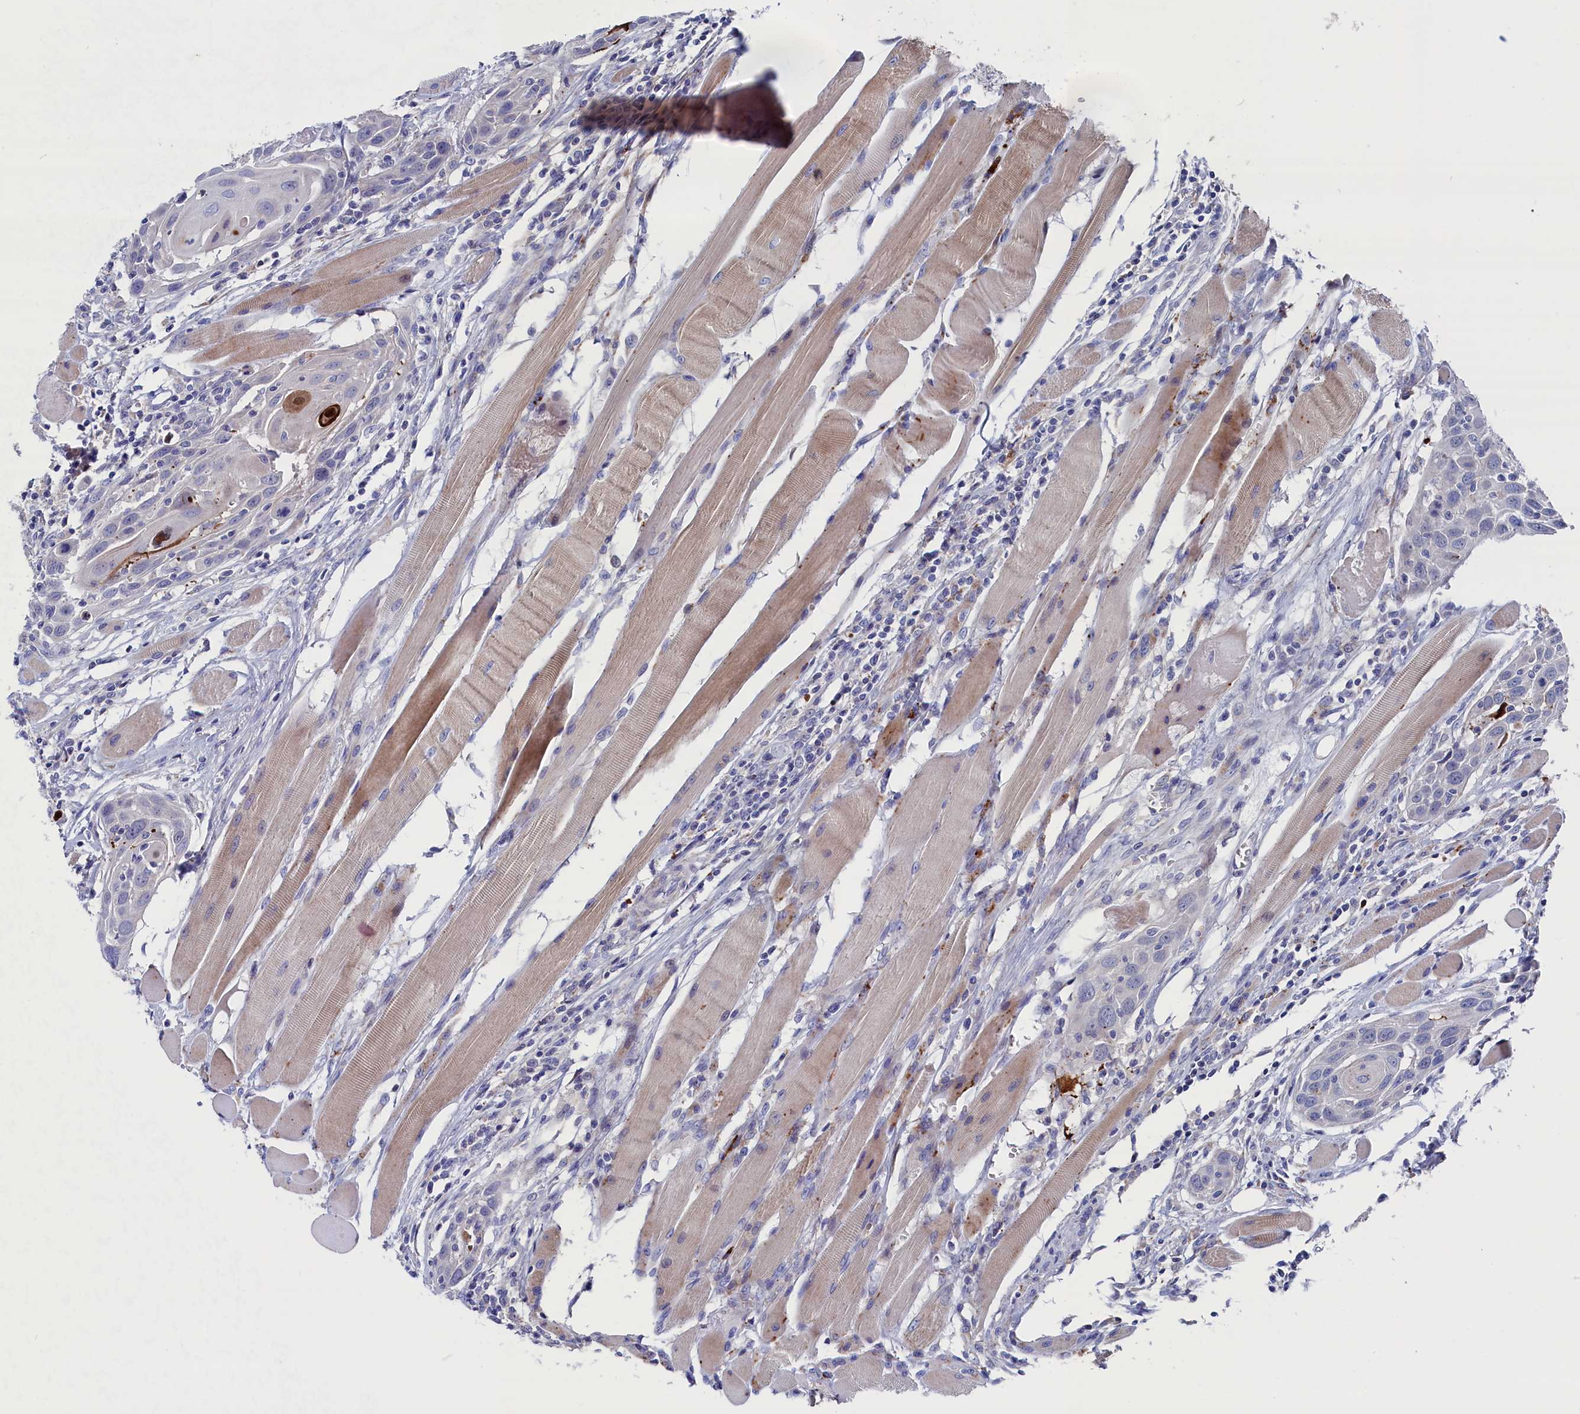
{"staining": {"intensity": "moderate", "quantity": "<25%", "location": "cytoplasmic/membranous"}, "tissue": "head and neck cancer", "cell_type": "Tumor cells", "image_type": "cancer", "snomed": [{"axis": "morphology", "description": "Squamous cell carcinoma, NOS"}, {"axis": "topography", "description": "Oral tissue"}, {"axis": "topography", "description": "Head-Neck"}], "caption": "This histopathology image demonstrates immunohistochemistry staining of head and neck cancer, with low moderate cytoplasmic/membranous expression in about <25% of tumor cells.", "gene": "NUDT7", "patient": {"sex": "female", "age": 50}}